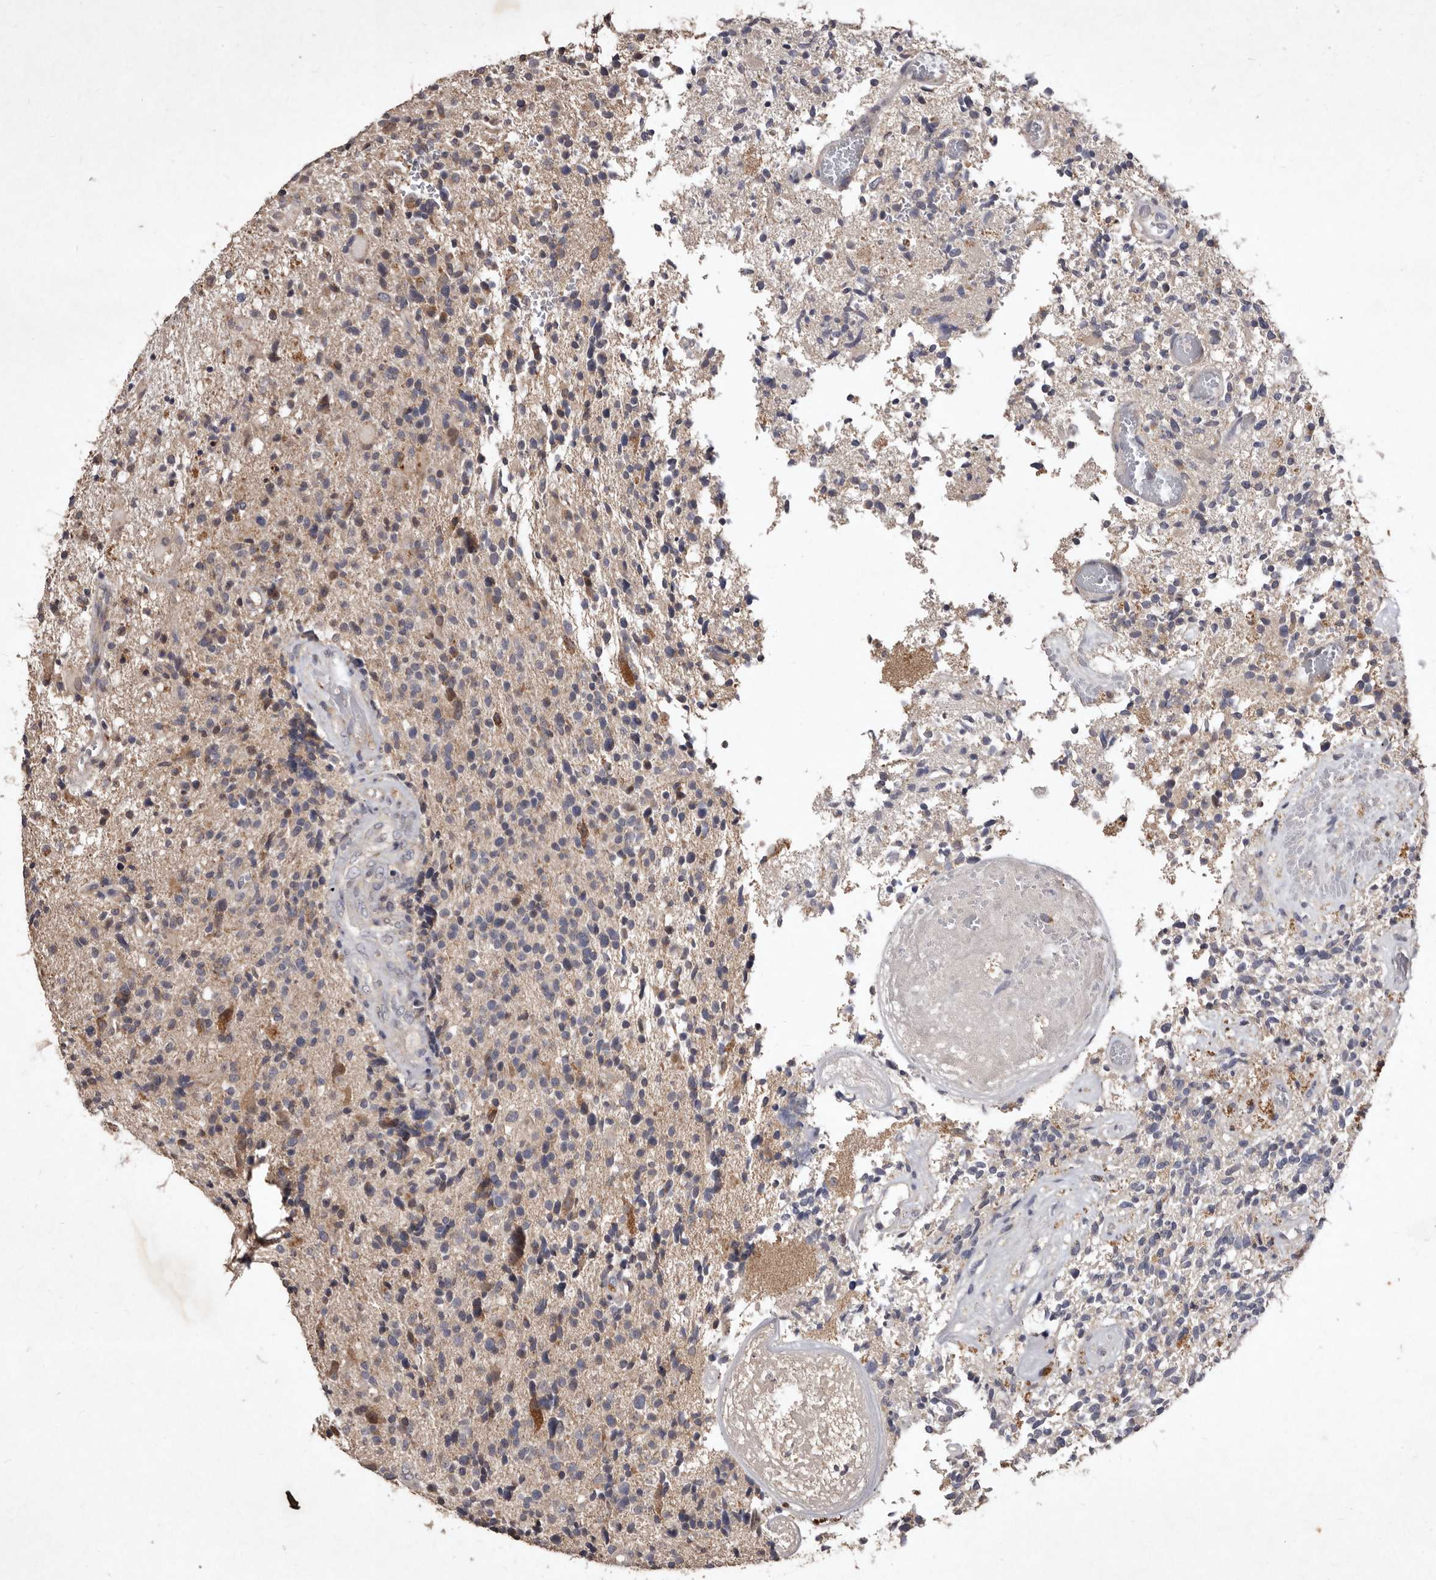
{"staining": {"intensity": "weak", "quantity": "25%-75%", "location": "cytoplasmic/membranous"}, "tissue": "glioma", "cell_type": "Tumor cells", "image_type": "cancer", "snomed": [{"axis": "morphology", "description": "Glioma, malignant, High grade"}, {"axis": "topography", "description": "Brain"}], "caption": "Protein staining of malignant high-grade glioma tissue exhibits weak cytoplasmic/membranous staining in approximately 25%-75% of tumor cells. Immunohistochemistry stains the protein in brown and the nuclei are stained blue.", "gene": "FLAD1", "patient": {"sex": "male", "age": 72}}